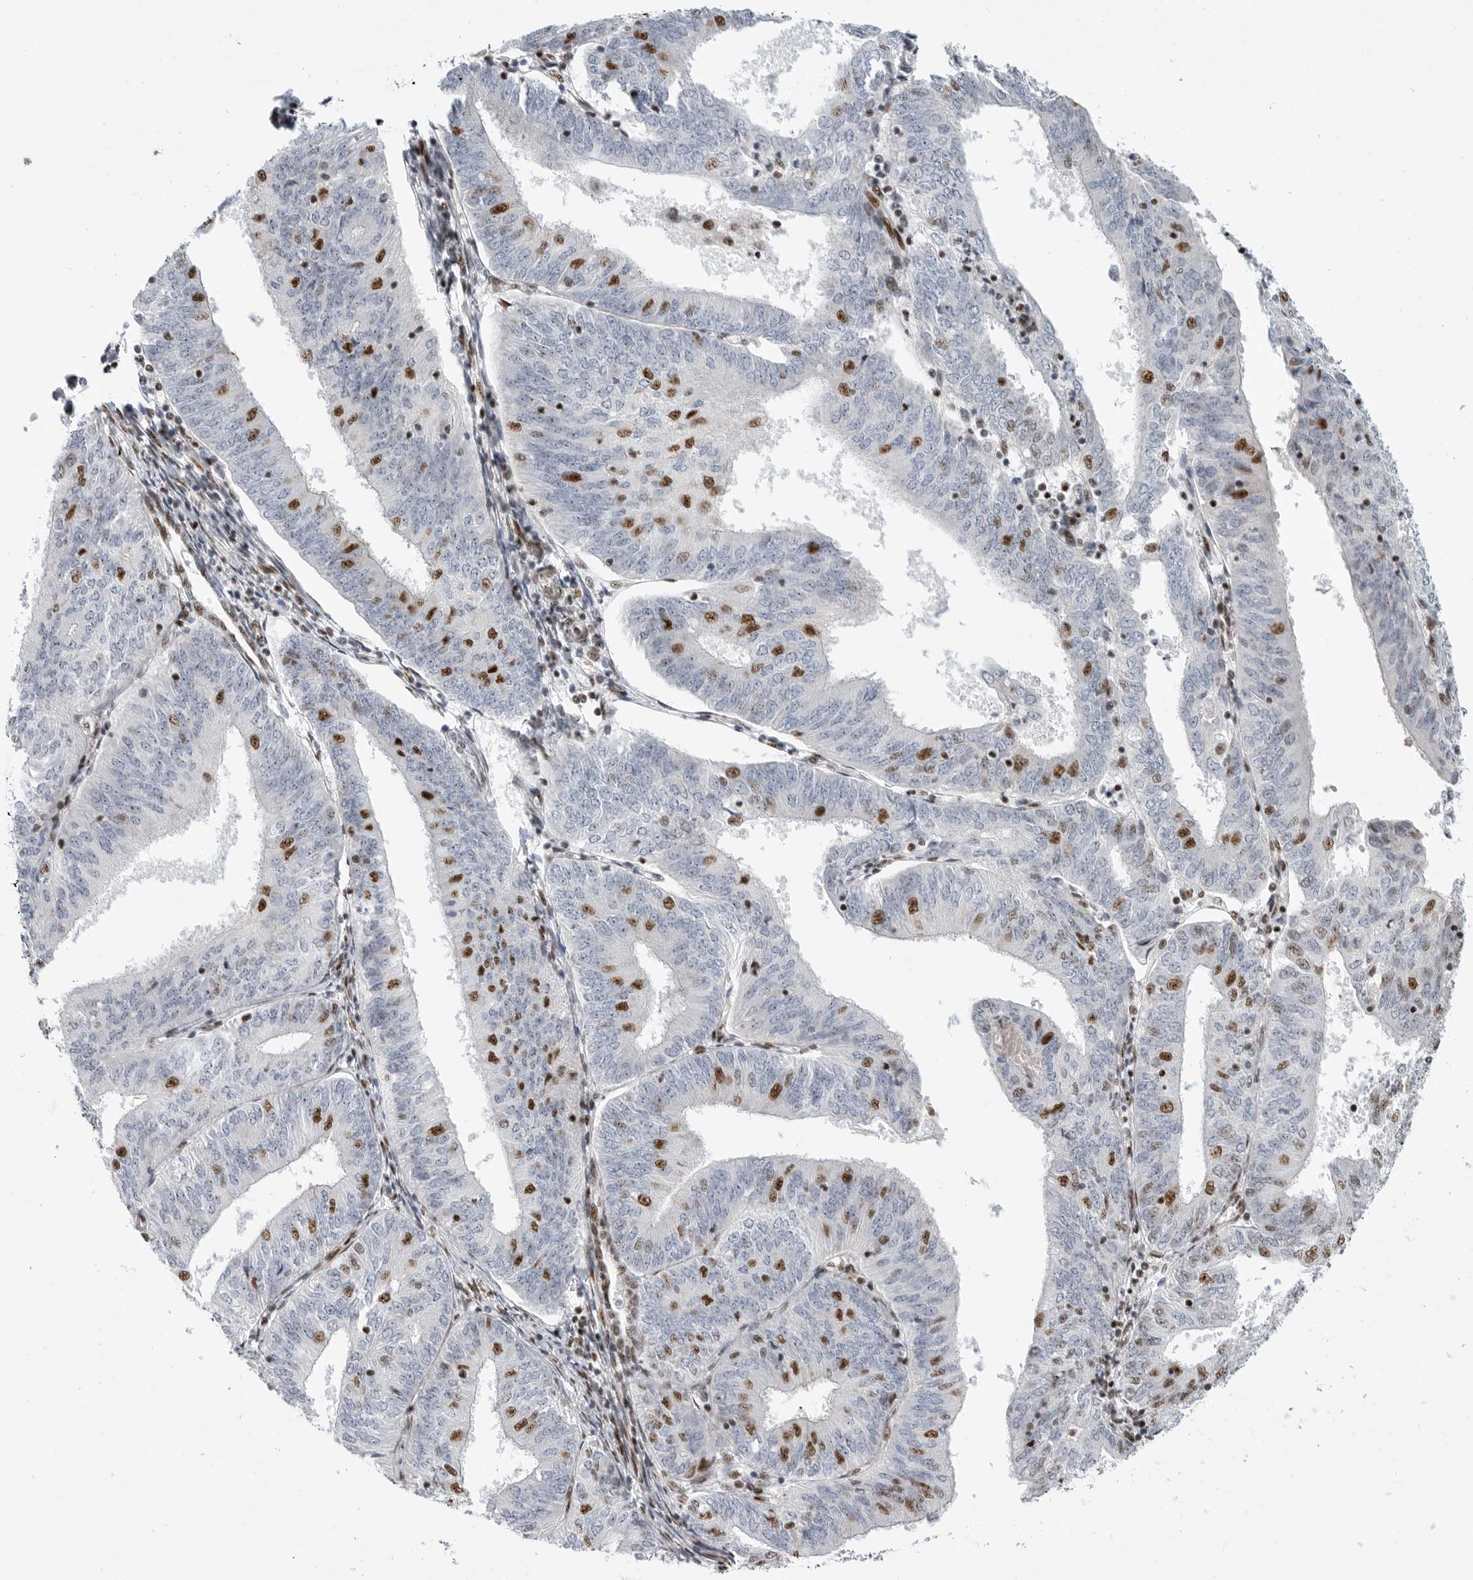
{"staining": {"intensity": "moderate", "quantity": "<25%", "location": "nuclear"}, "tissue": "endometrial cancer", "cell_type": "Tumor cells", "image_type": "cancer", "snomed": [{"axis": "morphology", "description": "Adenocarcinoma, NOS"}, {"axis": "topography", "description": "Endometrium"}], "caption": "Tumor cells show low levels of moderate nuclear expression in approximately <25% of cells in endometrial cancer (adenocarcinoma).", "gene": "GPATCH2", "patient": {"sex": "female", "age": 58}}